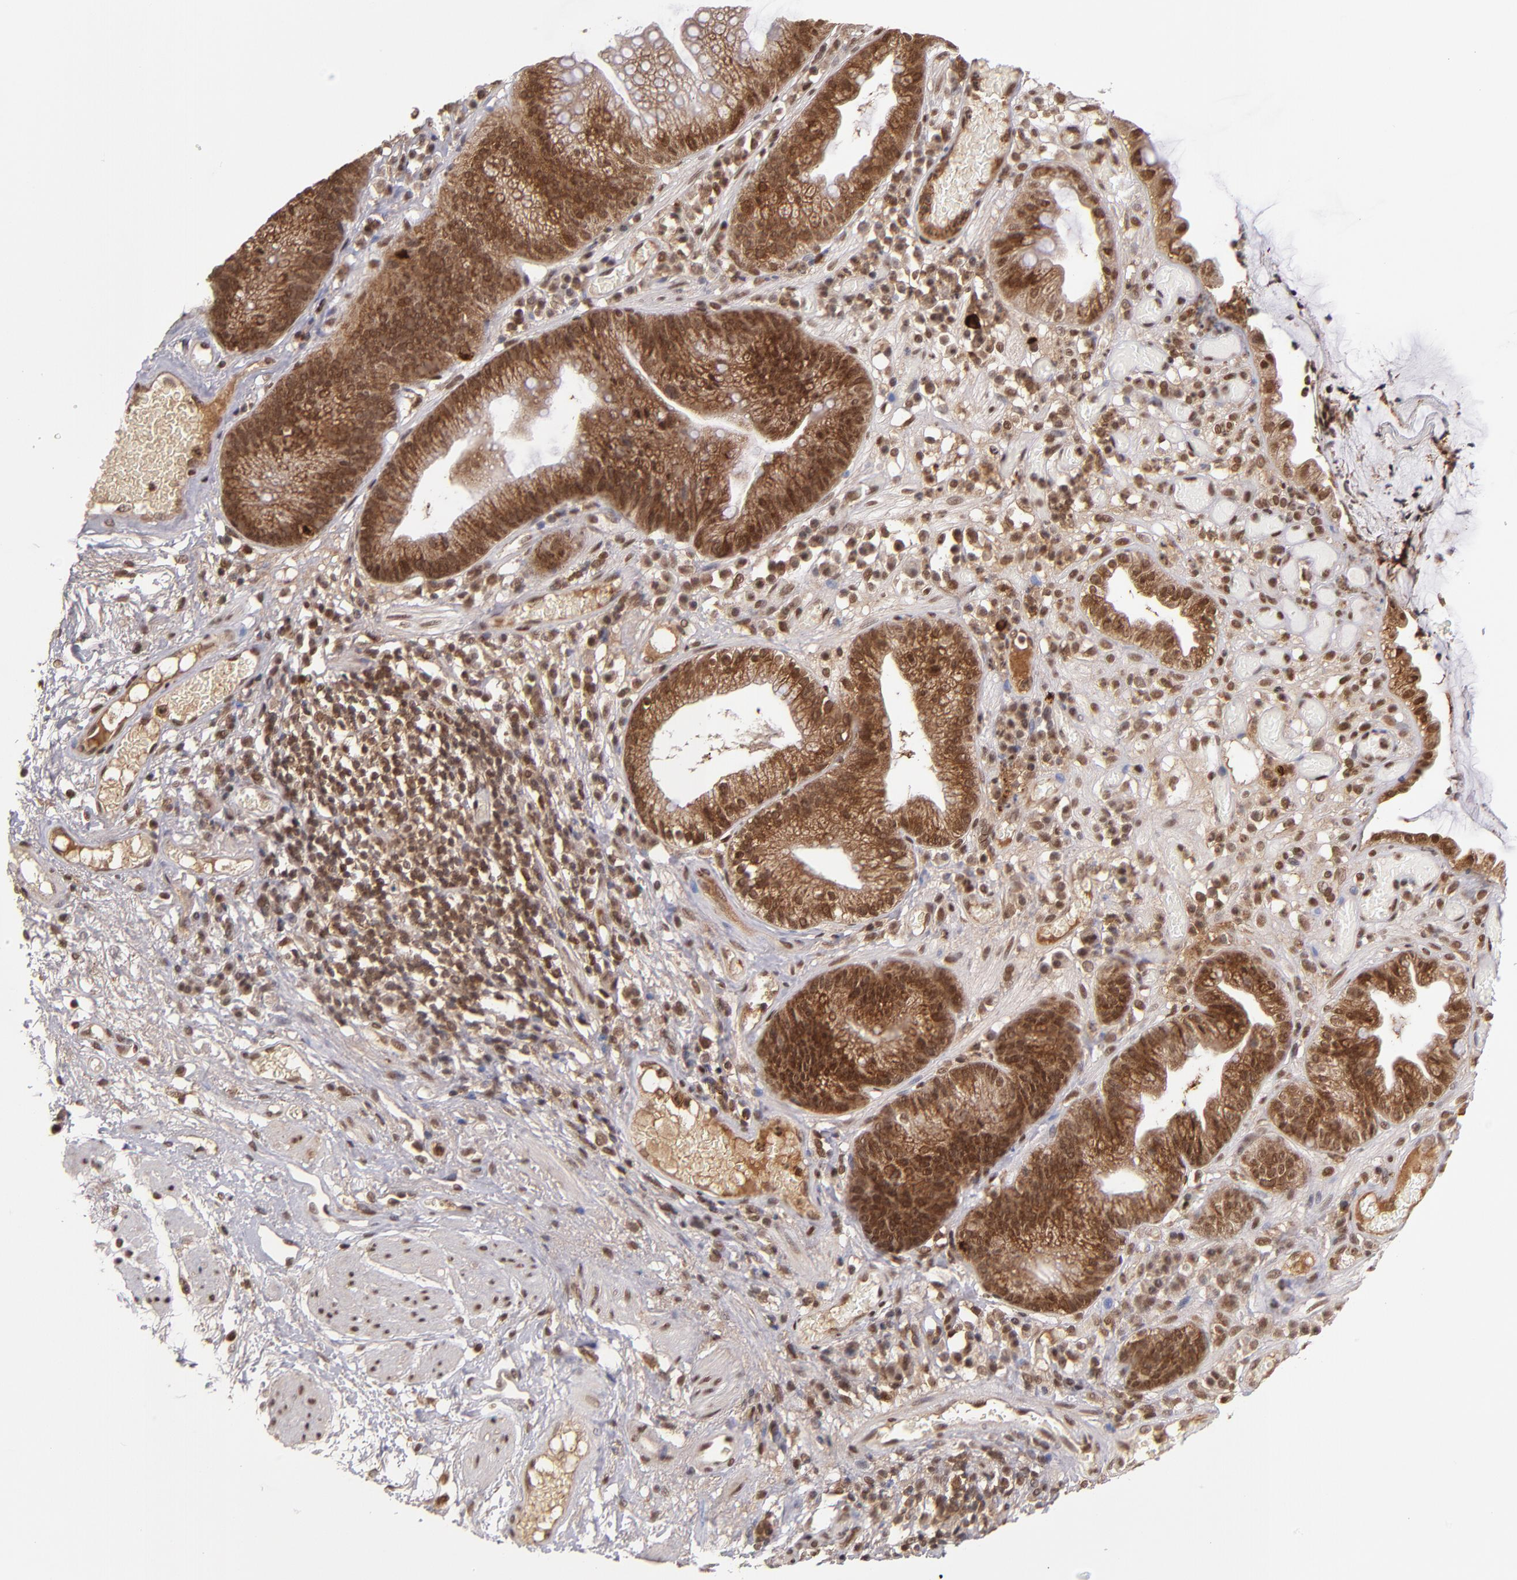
{"staining": {"intensity": "strong", "quantity": ">75%", "location": "cytoplasmic/membranous,nuclear"}, "tissue": "skin", "cell_type": "Epidermal cells", "image_type": "normal", "snomed": [{"axis": "morphology", "description": "Normal tissue, NOS"}, {"axis": "morphology", "description": "Hemorrhoids"}, {"axis": "morphology", "description": "Inflammation, NOS"}, {"axis": "topography", "description": "Anal"}], "caption": "Immunohistochemical staining of benign human skin demonstrates >75% levels of strong cytoplasmic/membranous,nuclear protein expression in about >75% of epidermal cells.", "gene": "EP300", "patient": {"sex": "male", "age": 60}}